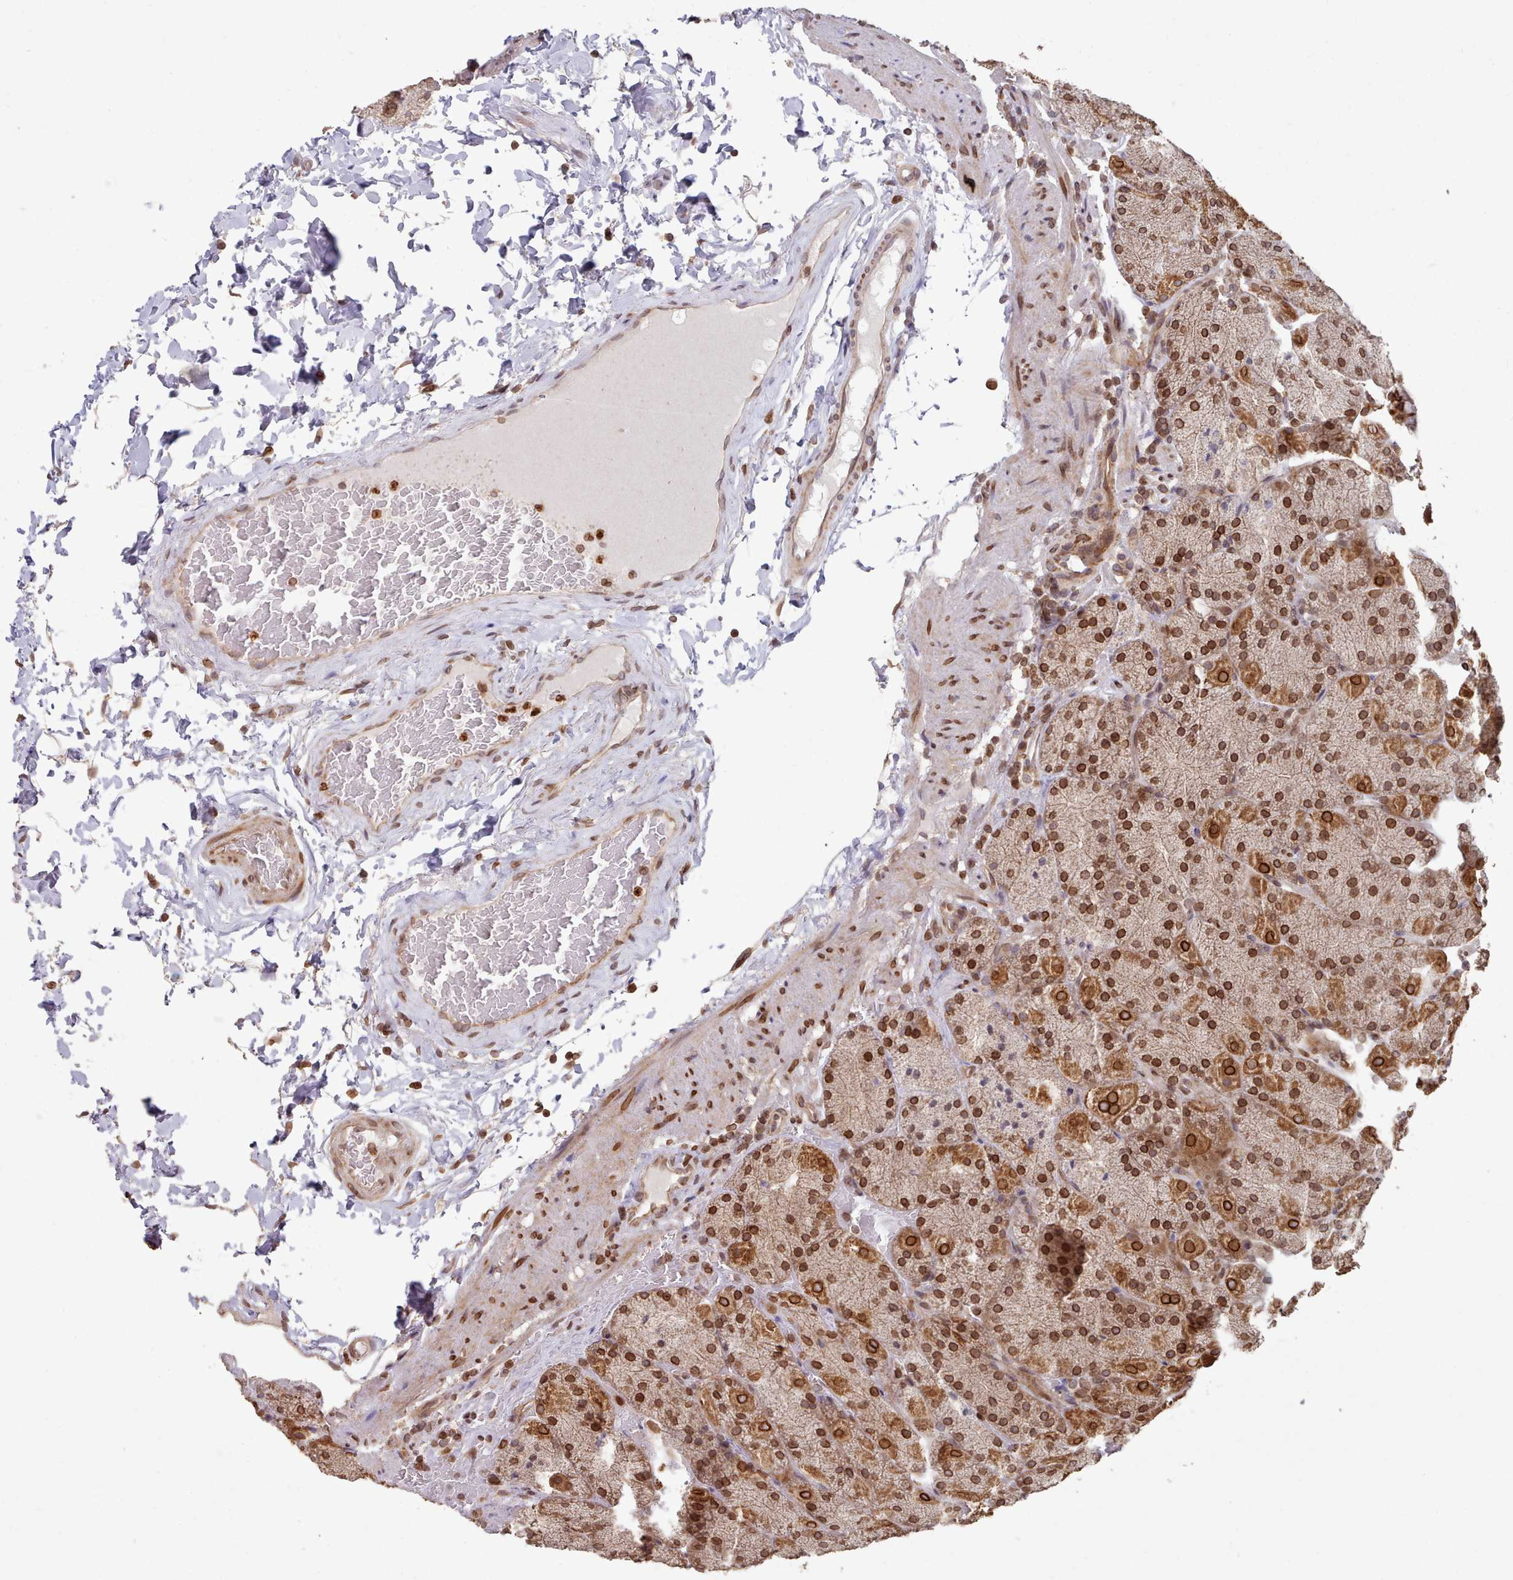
{"staining": {"intensity": "strong", "quantity": "25%-75%", "location": "cytoplasmic/membranous,nuclear"}, "tissue": "stomach", "cell_type": "Glandular cells", "image_type": "normal", "snomed": [{"axis": "morphology", "description": "Normal tissue, NOS"}, {"axis": "topography", "description": "Stomach, upper"}, {"axis": "topography", "description": "Stomach, lower"}], "caption": "About 25%-75% of glandular cells in benign stomach demonstrate strong cytoplasmic/membranous,nuclear protein positivity as visualized by brown immunohistochemical staining.", "gene": "TOR1AIP1", "patient": {"sex": "male", "age": 67}}